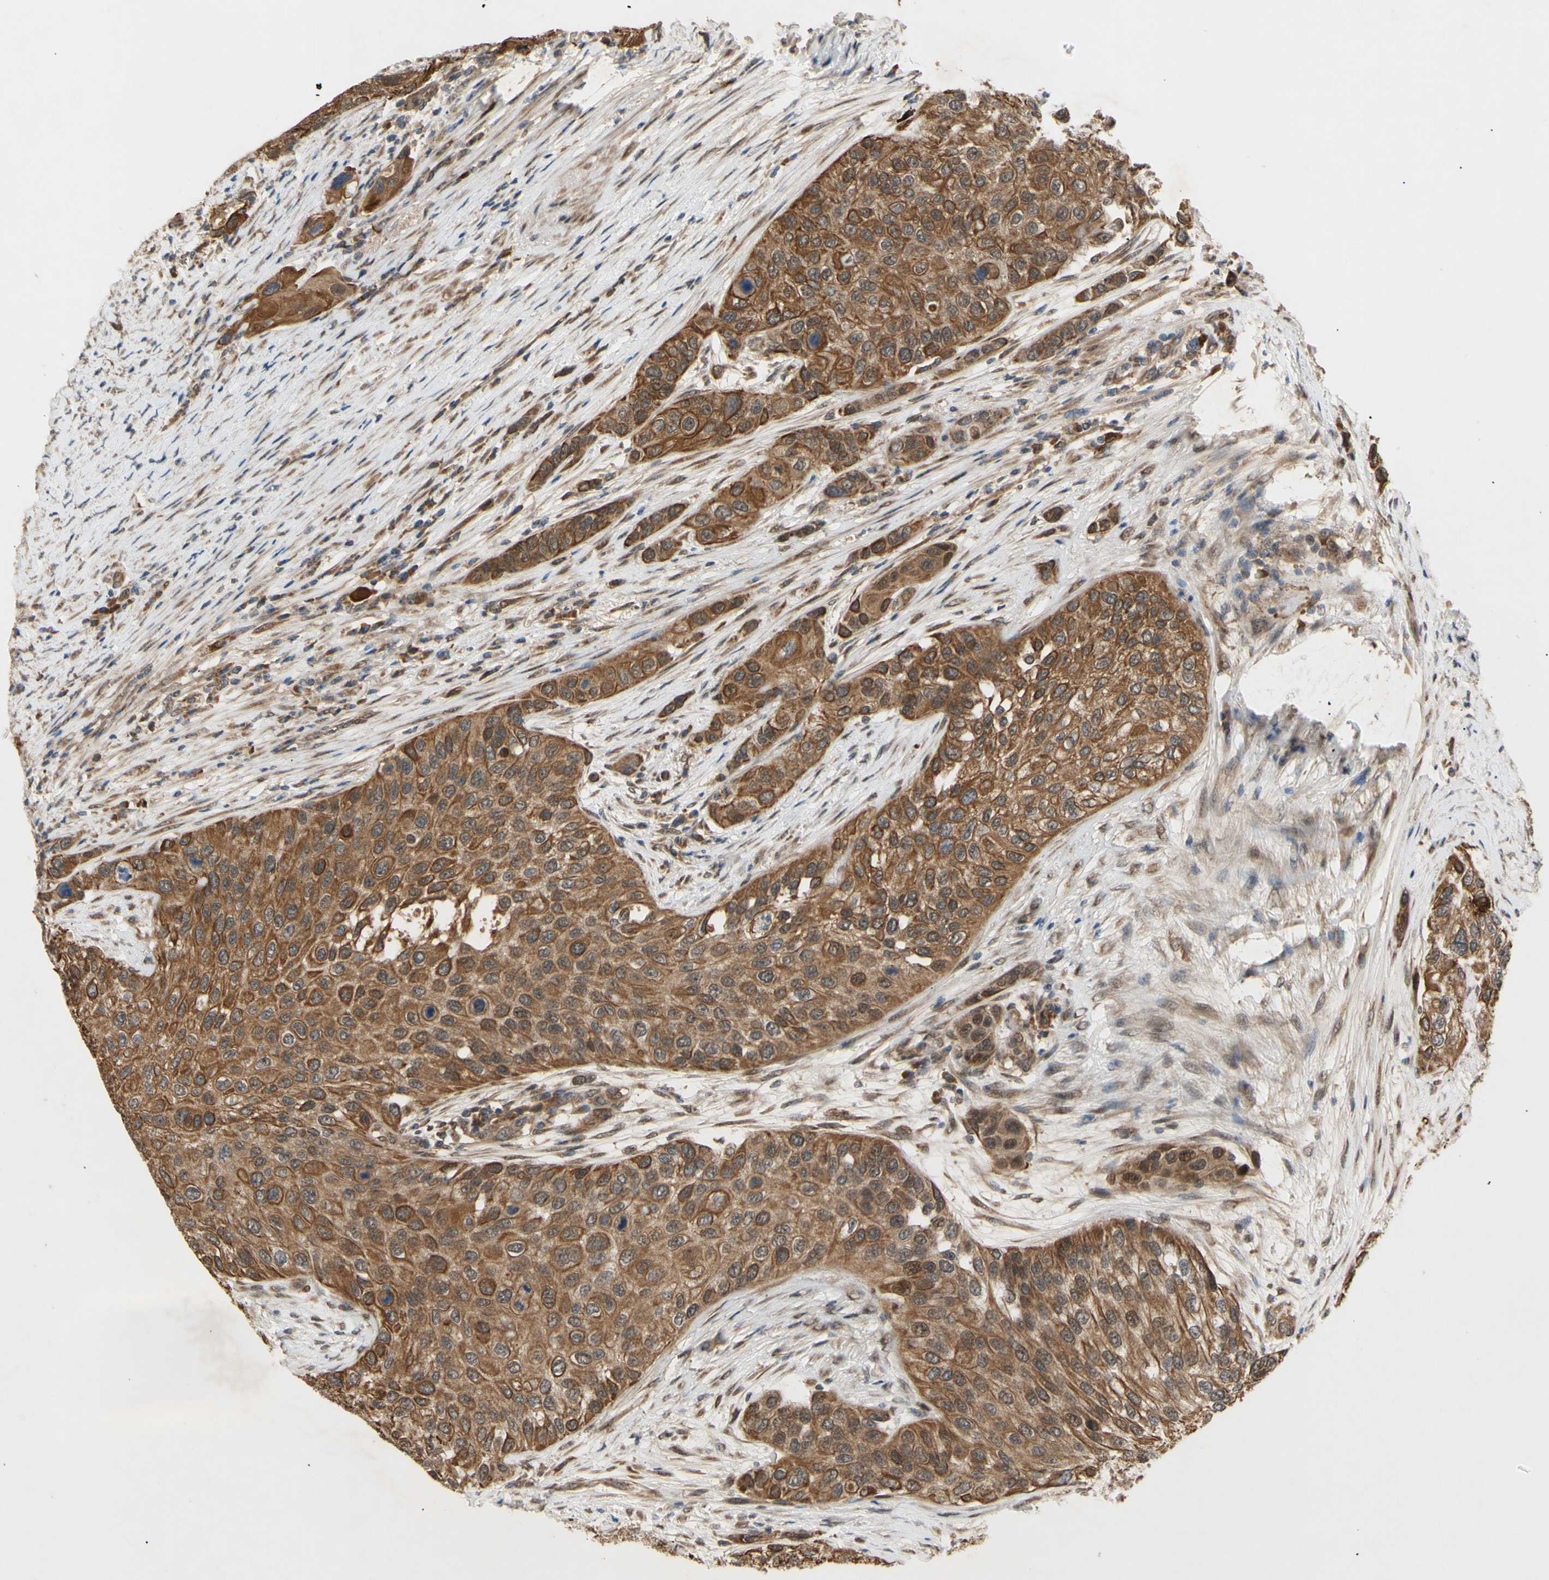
{"staining": {"intensity": "moderate", "quantity": ">75%", "location": "cytoplasmic/membranous"}, "tissue": "urothelial cancer", "cell_type": "Tumor cells", "image_type": "cancer", "snomed": [{"axis": "morphology", "description": "Urothelial carcinoma, High grade"}, {"axis": "topography", "description": "Urinary bladder"}], "caption": "The immunohistochemical stain labels moderate cytoplasmic/membranous staining in tumor cells of urothelial cancer tissue. The staining is performed using DAB brown chromogen to label protein expression. The nuclei are counter-stained blue using hematoxylin.", "gene": "PKN1", "patient": {"sex": "female", "age": 56}}